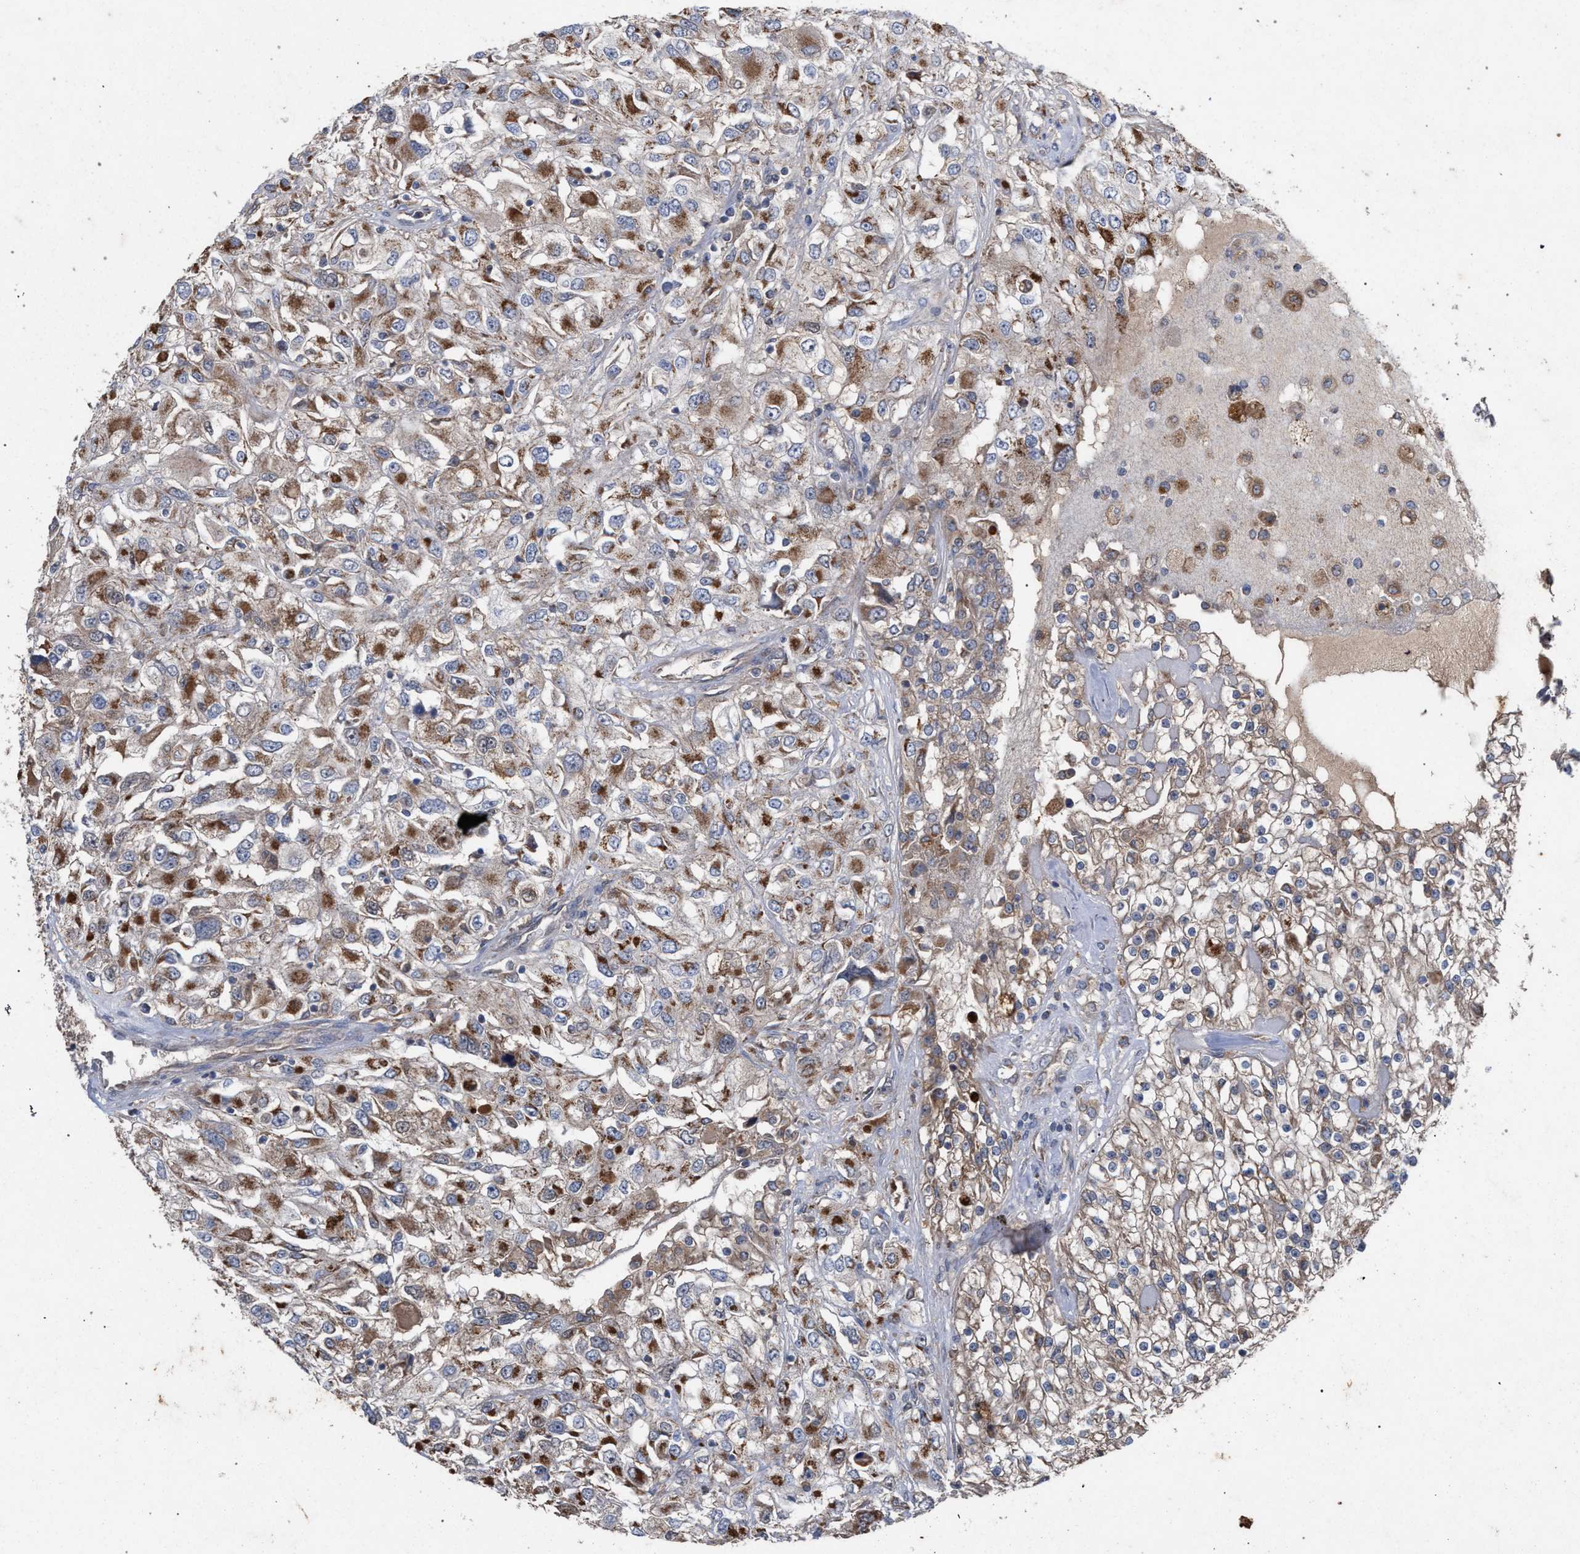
{"staining": {"intensity": "moderate", "quantity": ">75%", "location": "cytoplasmic/membranous"}, "tissue": "renal cancer", "cell_type": "Tumor cells", "image_type": "cancer", "snomed": [{"axis": "morphology", "description": "Adenocarcinoma, NOS"}, {"axis": "topography", "description": "Kidney"}], "caption": "This is a histology image of immunohistochemistry staining of renal cancer (adenocarcinoma), which shows moderate staining in the cytoplasmic/membranous of tumor cells.", "gene": "BCL2L12", "patient": {"sex": "female", "age": 52}}